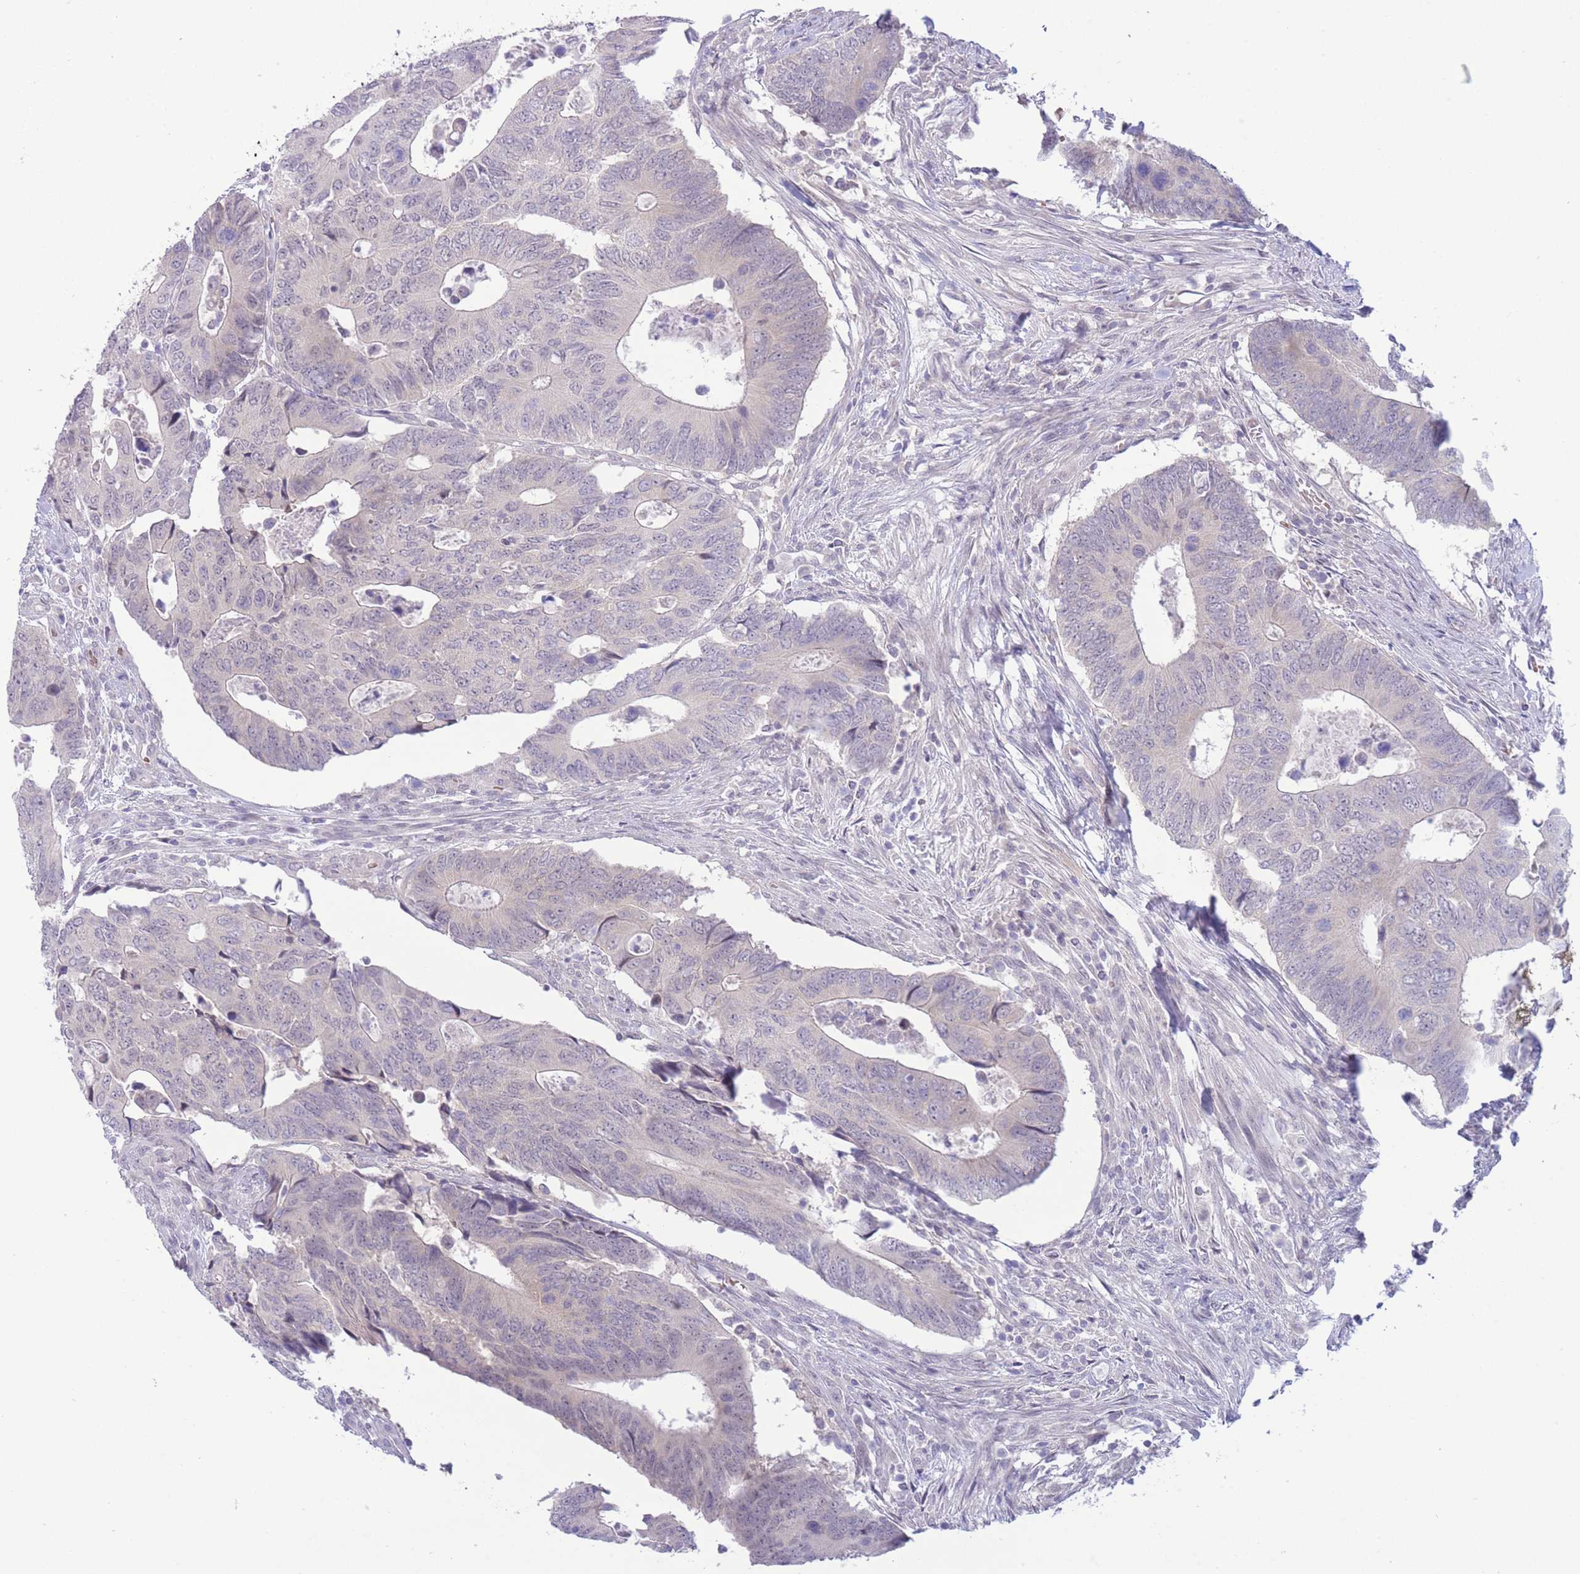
{"staining": {"intensity": "negative", "quantity": "none", "location": "none"}, "tissue": "colorectal cancer", "cell_type": "Tumor cells", "image_type": "cancer", "snomed": [{"axis": "morphology", "description": "Adenocarcinoma, NOS"}, {"axis": "topography", "description": "Colon"}], "caption": "This is an immunohistochemistry (IHC) micrograph of human colorectal adenocarcinoma. There is no staining in tumor cells.", "gene": "FBXO46", "patient": {"sex": "male", "age": 87}}